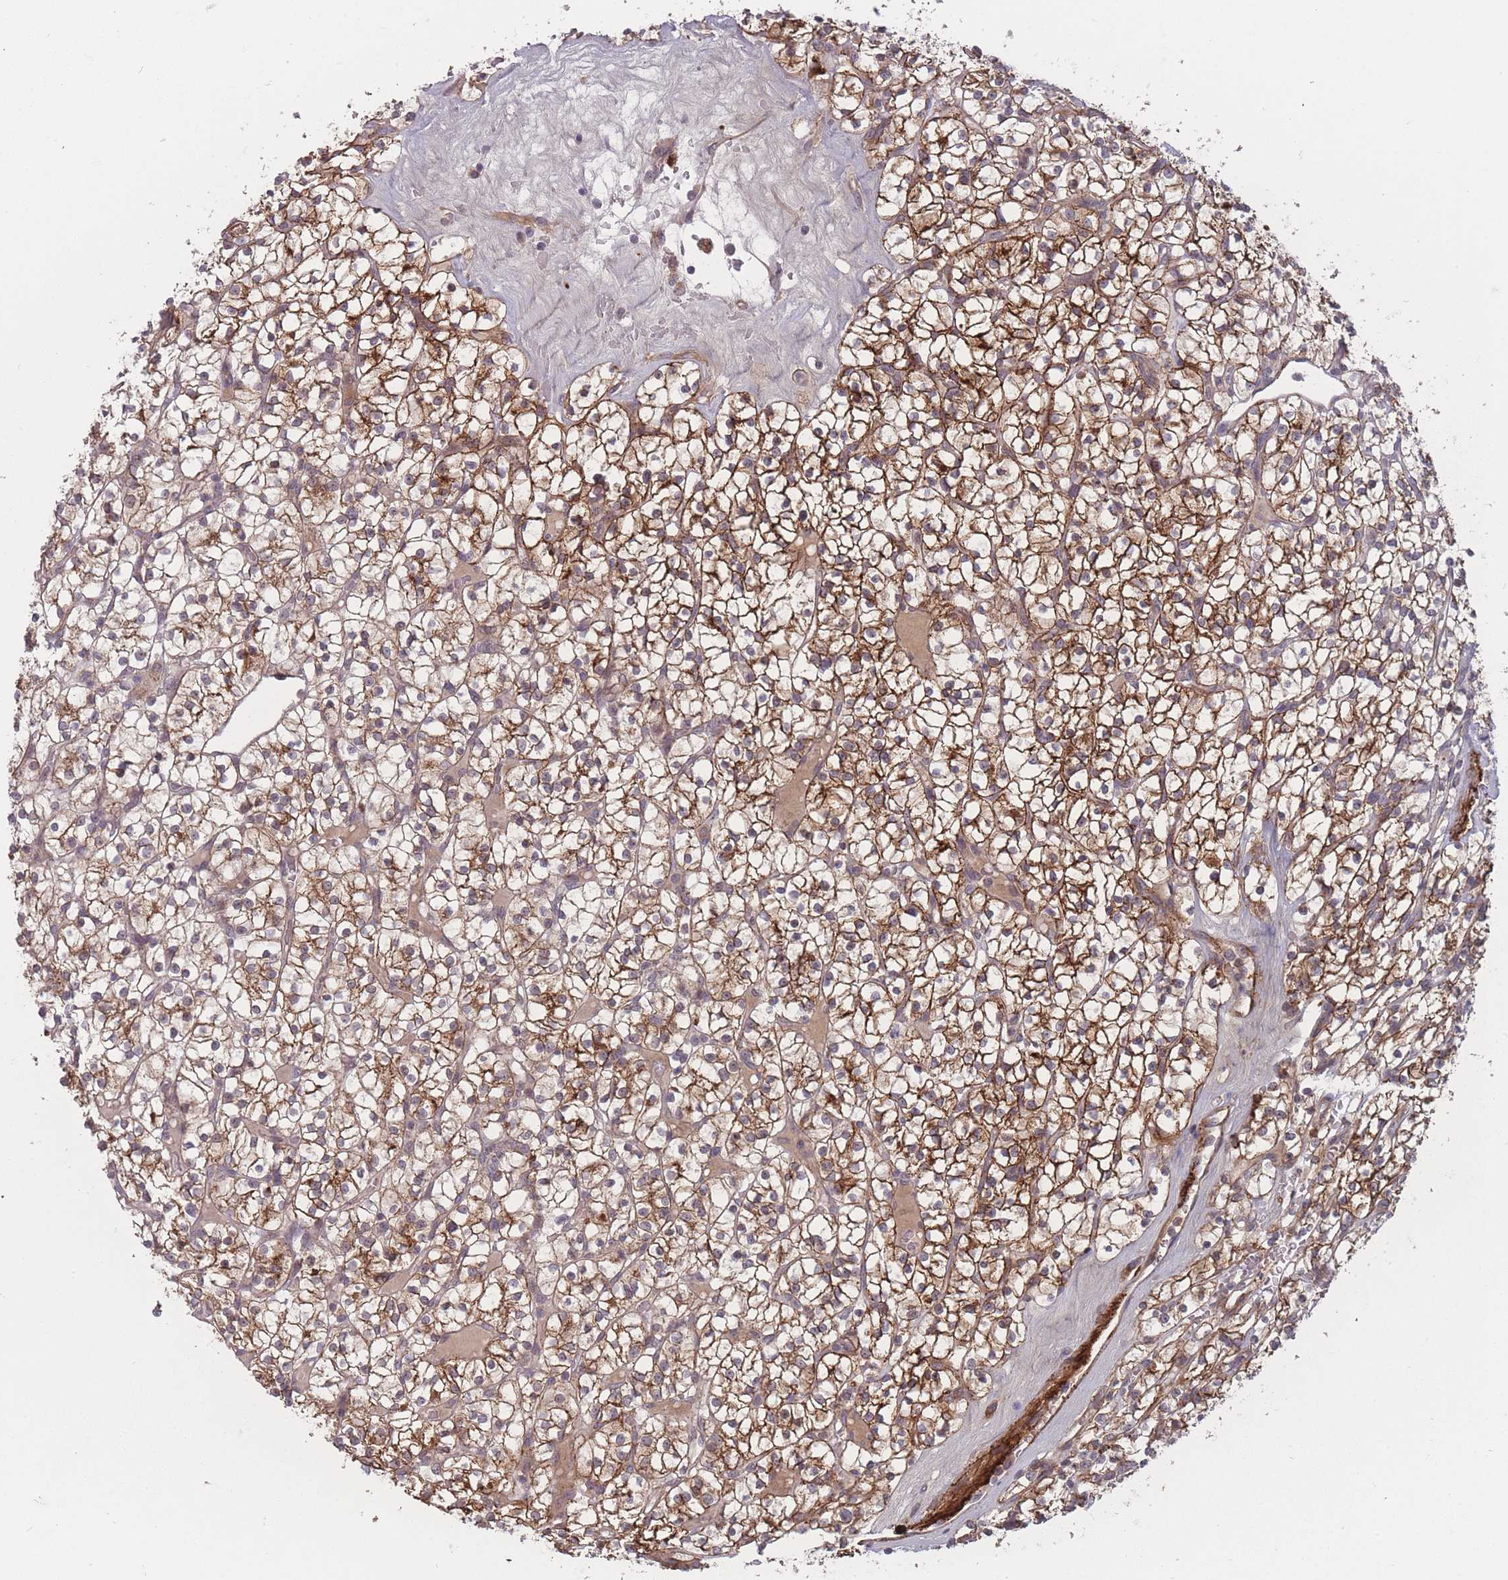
{"staining": {"intensity": "moderate", "quantity": ">75%", "location": "cytoplasmic/membranous"}, "tissue": "renal cancer", "cell_type": "Tumor cells", "image_type": "cancer", "snomed": [{"axis": "morphology", "description": "Adenocarcinoma, NOS"}, {"axis": "topography", "description": "Kidney"}], "caption": "Human renal cancer (adenocarcinoma) stained with a brown dye exhibits moderate cytoplasmic/membranous positive staining in about >75% of tumor cells.", "gene": "TMEM232", "patient": {"sex": "female", "age": 64}}